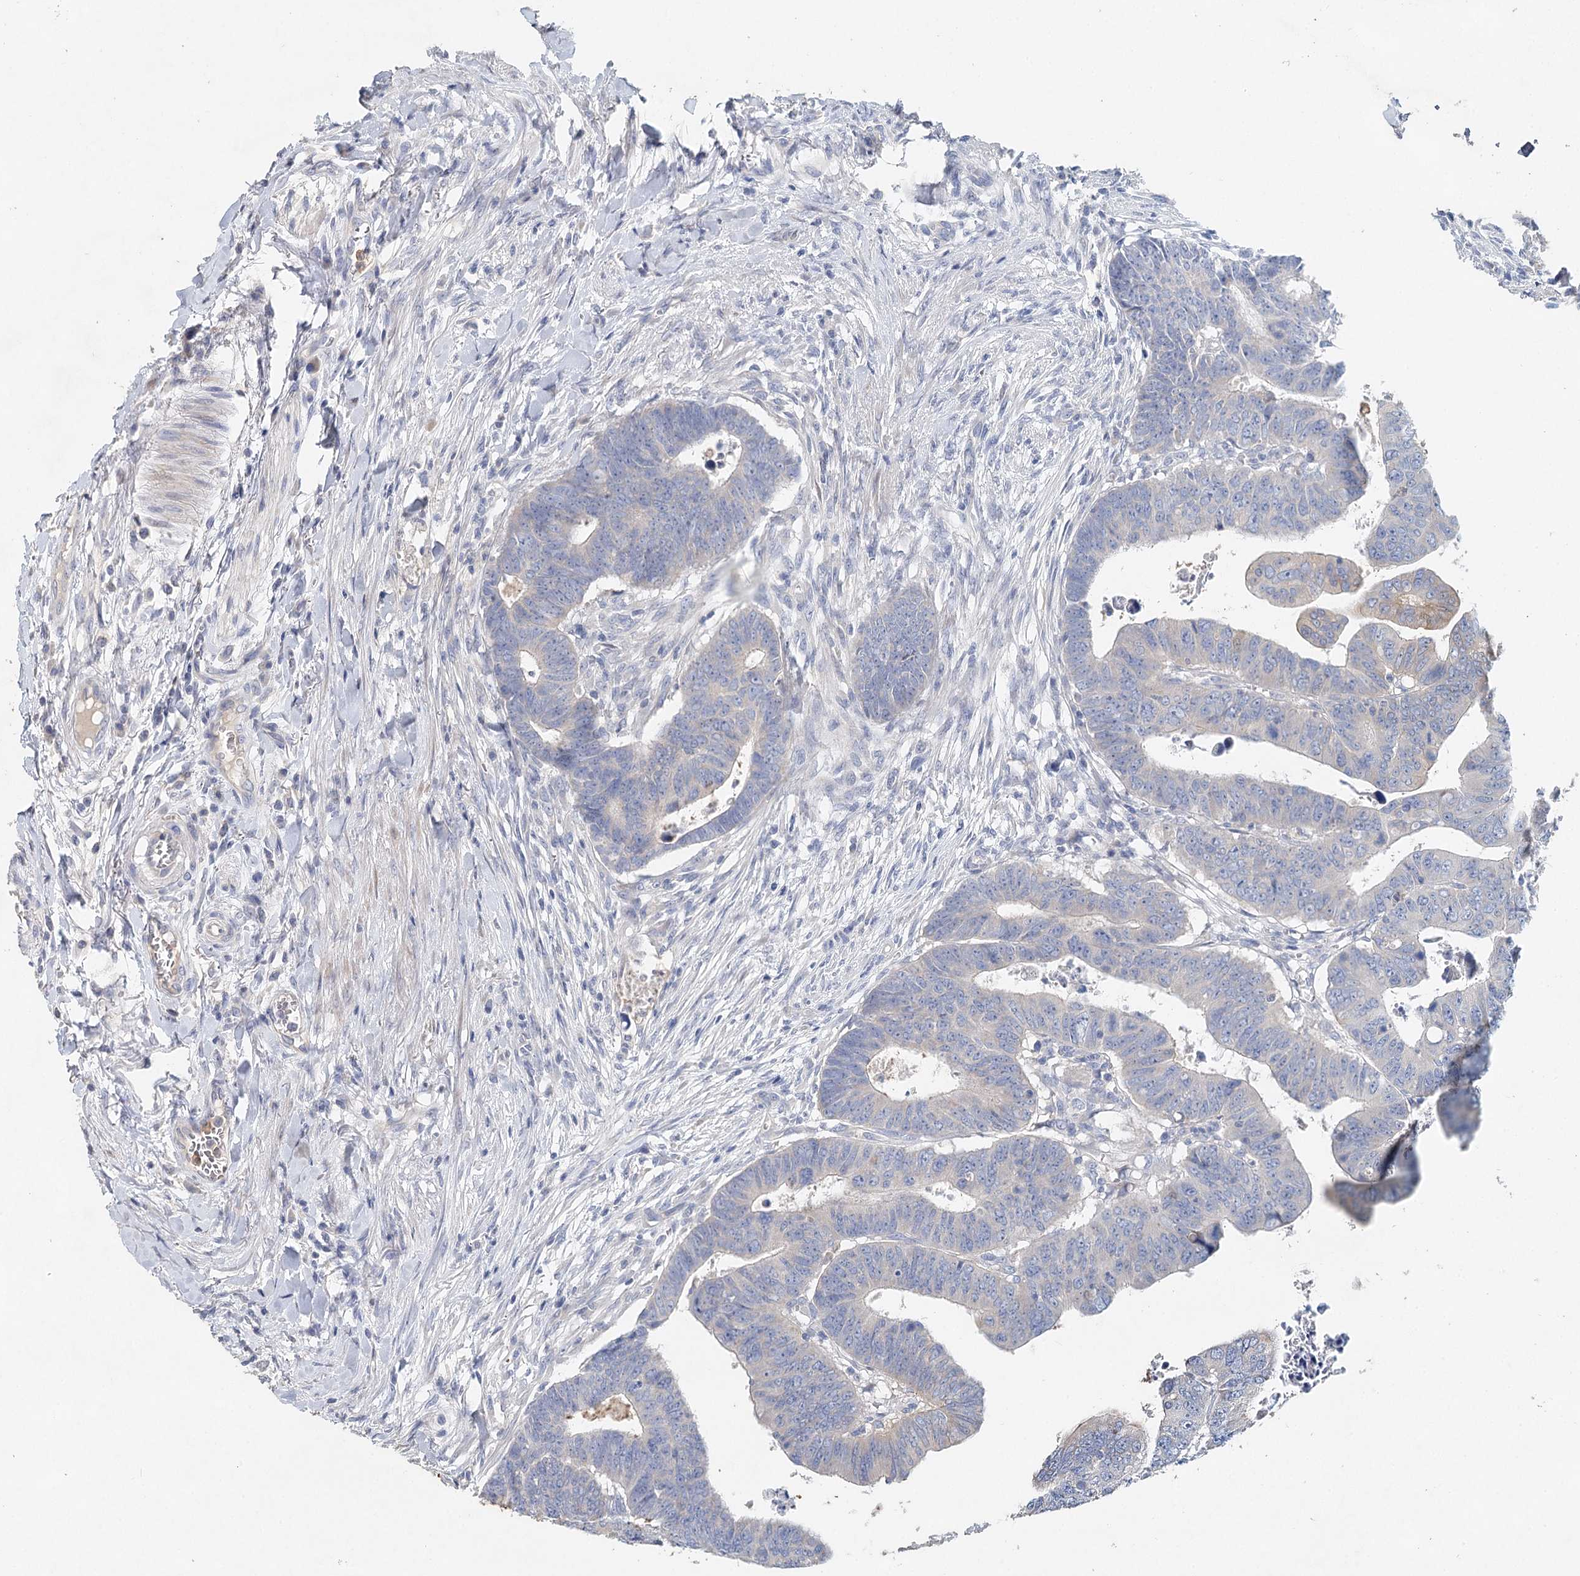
{"staining": {"intensity": "negative", "quantity": "none", "location": "none"}, "tissue": "colorectal cancer", "cell_type": "Tumor cells", "image_type": "cancer", "snomed": [{"axis": "morphology", "description": "Normal tissue, NOS"}, {"axis": "morphology", "description": "Adenocarcinoma, NOS"}, {"axis": "topography", "description": "Rectum"}], "caption": "A photomicrograph of colorectal cancer stained for a protein demonstrates no brown staining in tumor cells. Brightfield microscopy of immunohistochemistry (IHC) stained with DAB (3,3'-diaminobenzidine) (brown) and hematoxylin (blue), captured at high magnification.", "gene": "MYL6B", "patient": {"sex": "female", "age": 65}}